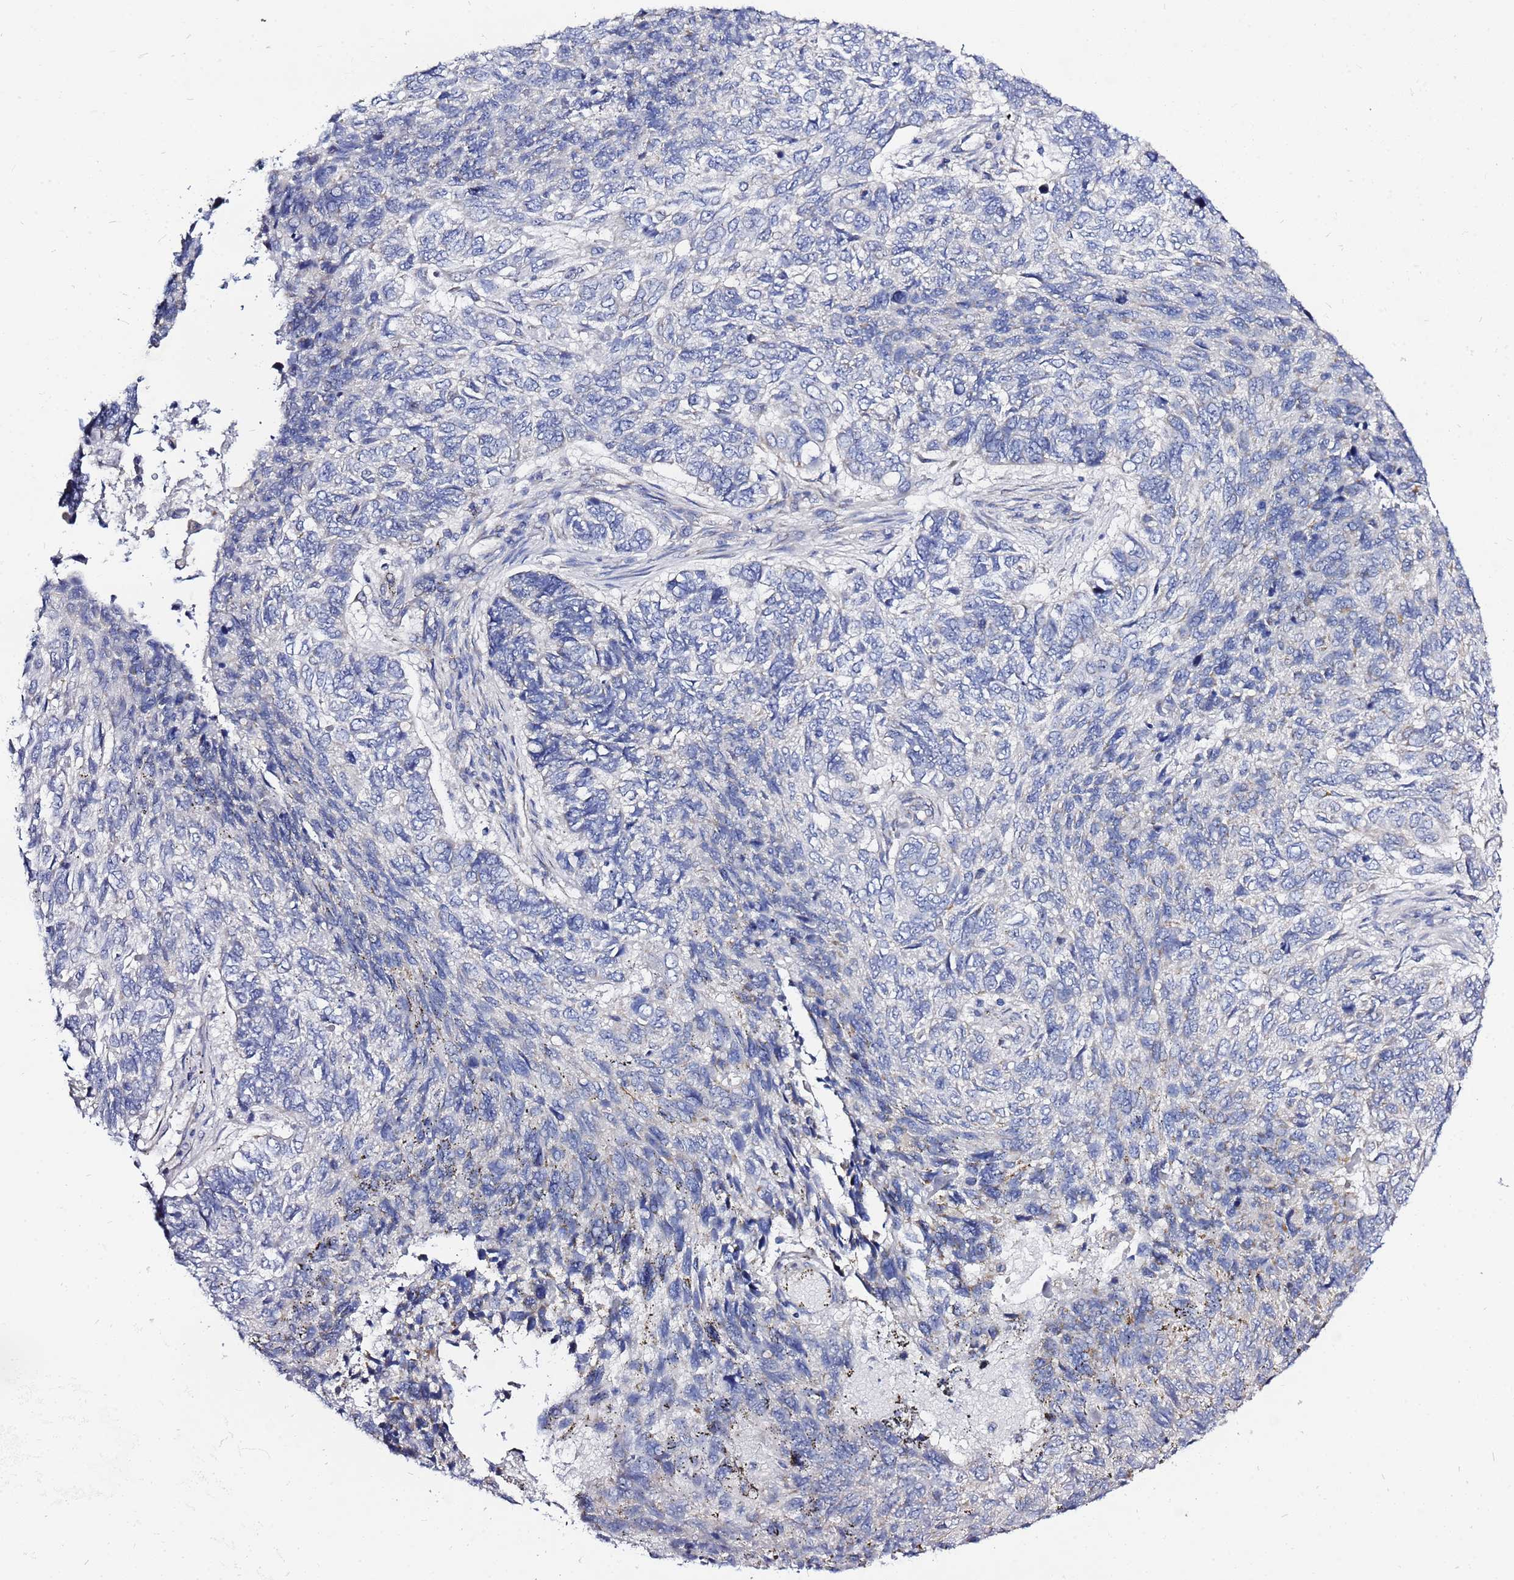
{"staining": {"intensity": "negative", "quantity": "none", "location": "none"}, "tissue": "skin cancer", "cell_type": "Tumor cells", "image_type": "cancer", "snomed": [{"axis": "morphology", "description": "Basal cell carcinoma"}, {"axis": "topography", "description": "Skin"}], "caption": "This is an IHC photomicrograph of skin cancer. There is no staining in tumor cells.", "gene": "FAHD2A", "patient": {"sex": "female", "age": 65}}